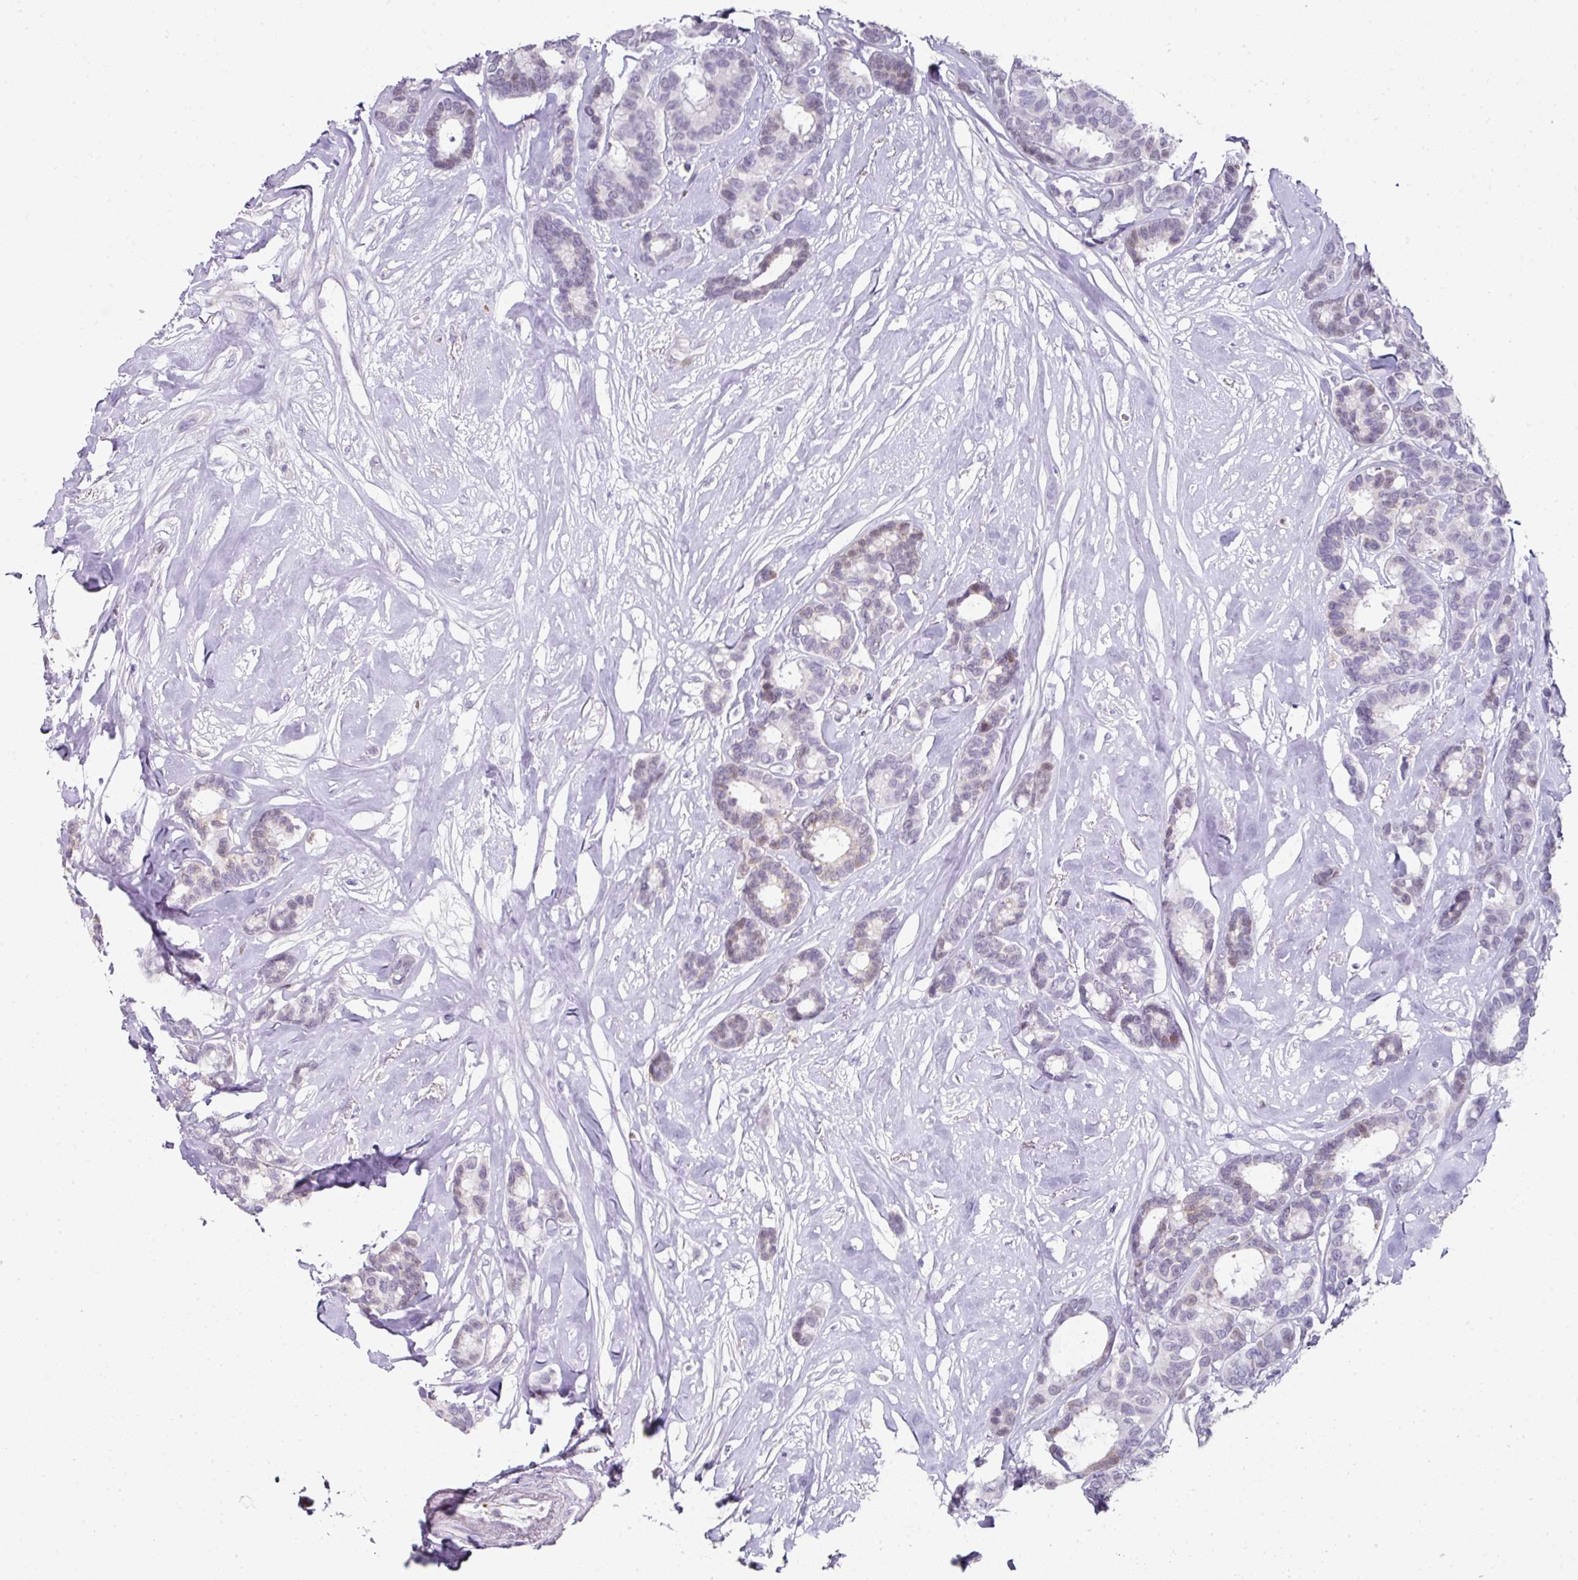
{"staining": {"intensity": "negative", "quantity": "none", "location": "none"}, "tissue": "breast cancer", "cell_type": "Tumor cells", "image_type": "cancer", "snomed": [{"axis": "morphology", "description": "Duct carcinoma"}, {"axis": "topography", "description": "Breast"}], "caption": "An immunohistochemistry histopathology image of intraductal carcinoma (breast) is shown. There is no staining in tumor cells of intraductal carcinoma (breast).", "gene": "ANKRD18A", "patient": {"sex": "female", "age": 87}}